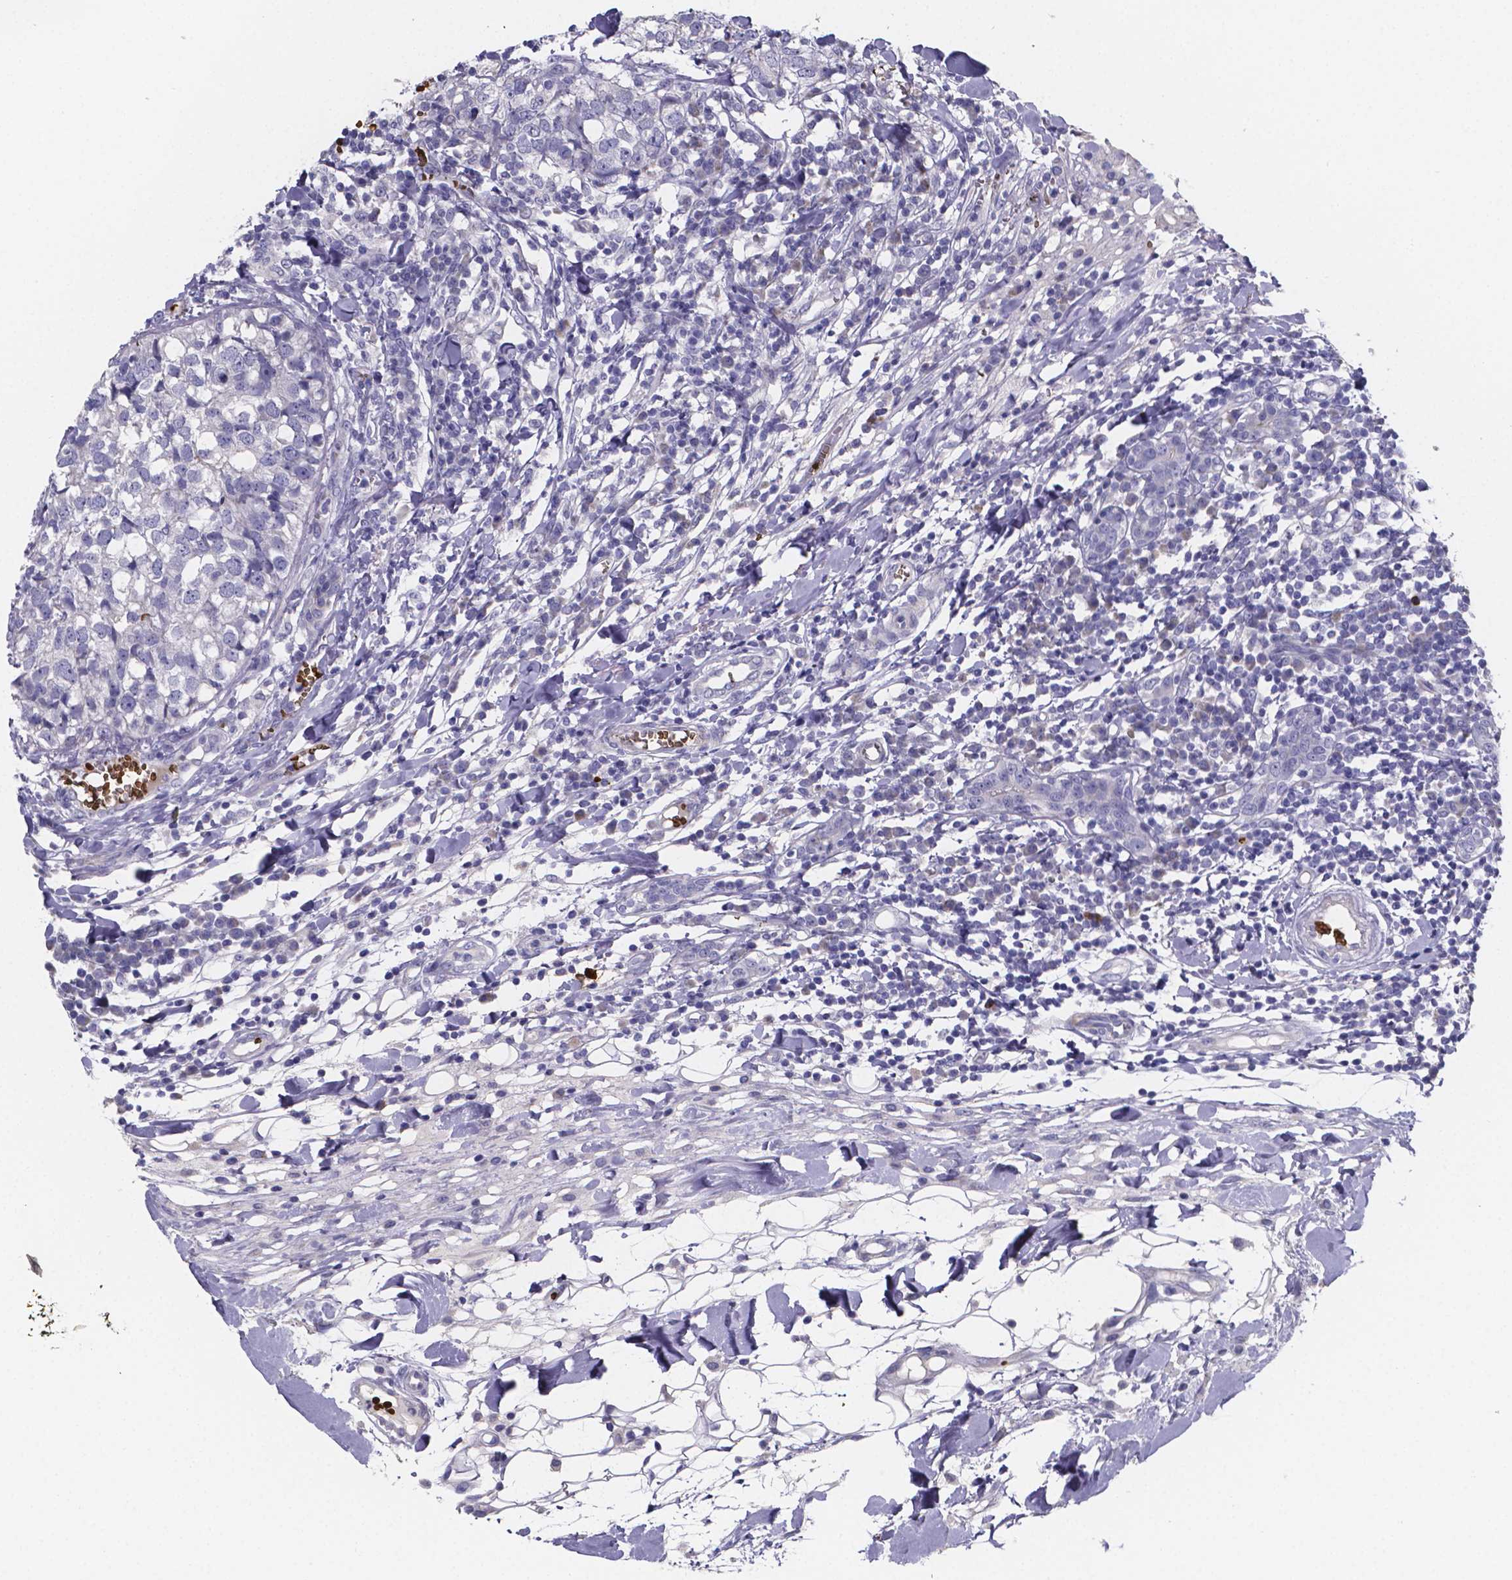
{"staining": {"intensity": "negative", "quantity": "none", "location": "none"}, "tissue": "breast cancer", "cell_type": "Tumor cells", "image_type": "cancer", "snomed": [{"axis": "morphology", "description": "Duct carcinoma"}, {"axis": "topography", "description": "Breast"}], "caption": "Human infiltrating ductal carcinoma (breast) stained for a protein using immunohistochemistry reveals no staining in tumor cells.", "gene": "GABRA3", "patient": {"sex": "female", "age": 30}}